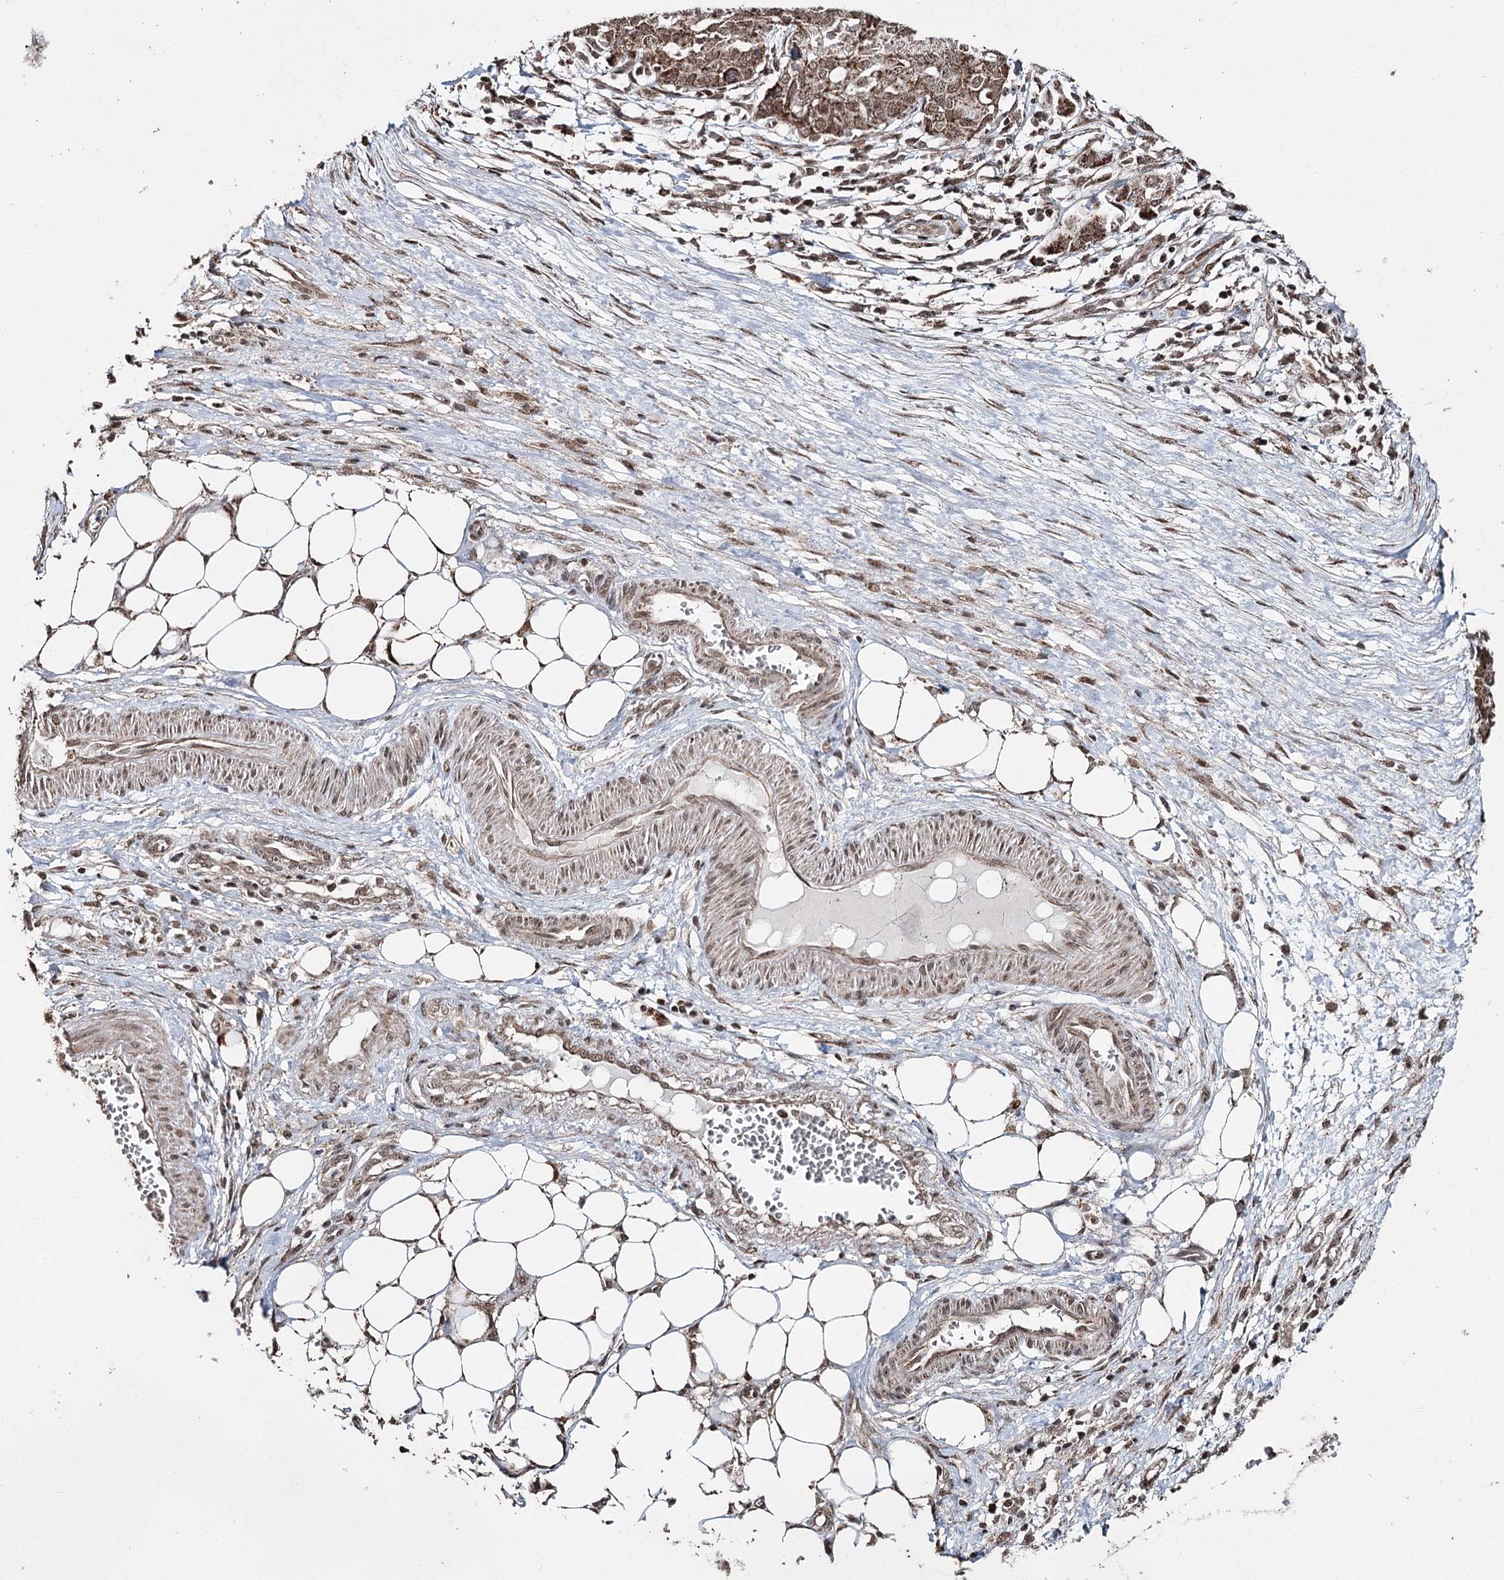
{"staining": {"intensity": "moderate", "quantity": ">75%", "location": "cytoplasmic/membranous,nuclear"}, "tissue": "ovarian cancer", "cell_type": "Tumor cells", "image_type": "cancer", "snomed": [{"axis": "morphology", "description": "Cystadenocarcinoma, serous, NOS"}, {"axis": "topography", "description": "Soft tissue"}, {"axis": "topography", "description": "Ovary"}], "caption": "Serous cystadenocarcinoma (ovarian) stained for a protein (brown) displays moderate cytoplasmic/membranous and nuclear positive staining in approximately >75% of tumor cells.", "gene": "PDHX", "patient": {"sex": "female", "age": 57}}